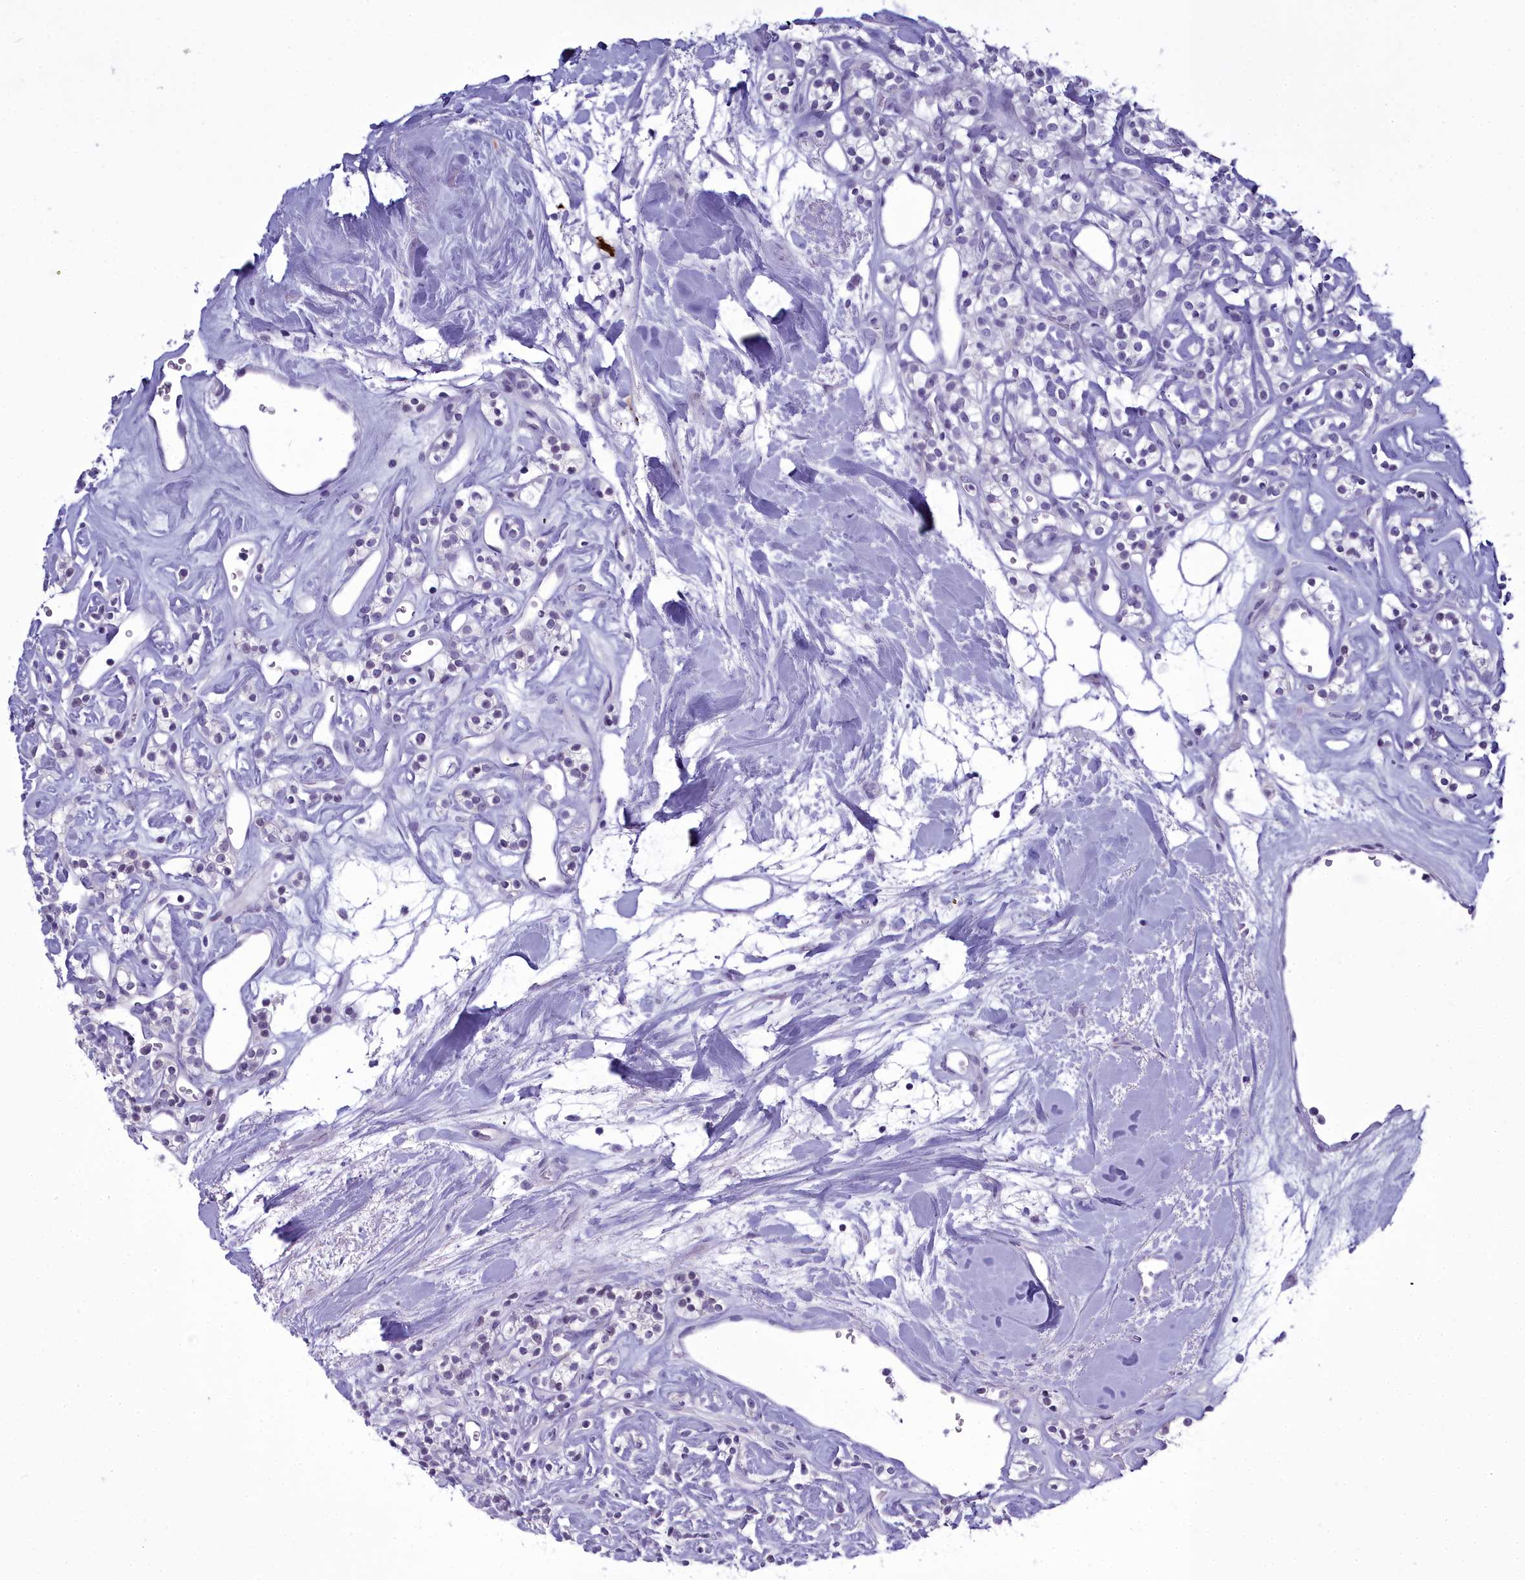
{"staining": {"intensity": "negative", "quantity": "none", "location": "none"}, "tissue": "renal cancer", "cell_type": "Tumor cells", "image_type": "cancer", "snomed": [{"axis": "morphology", "description": "Adenocarcinoma, NOS"}, {"axis": "topography", "description": "Kidney"}], "caption": "Immunohistochemical staining of adenocarcinoma (renal) shows no significant staining in tumor cells.", "gene": "MAP6", "patient": {"sex": "male", "age": 77}}